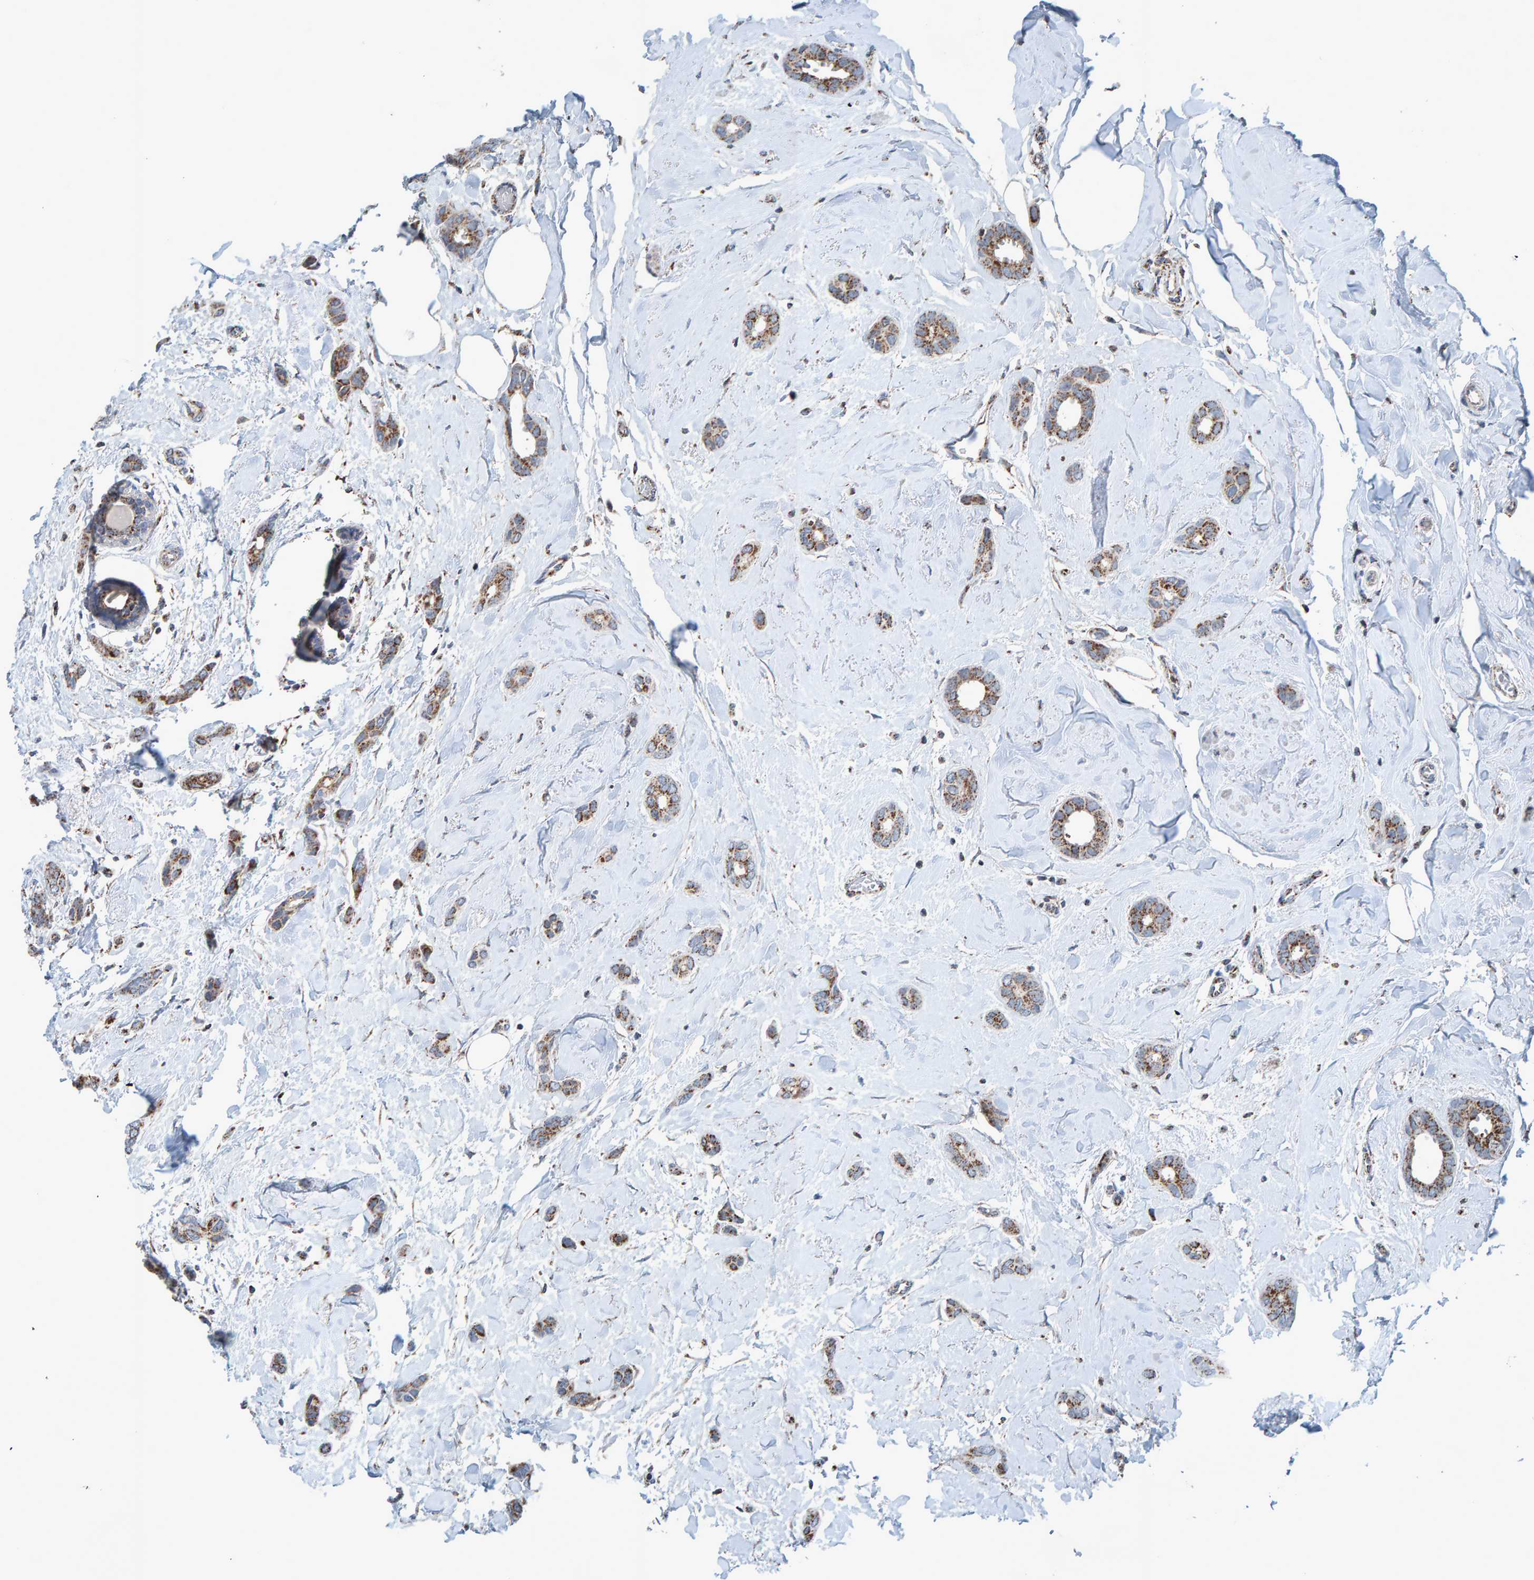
{"staining": {"intensity": "moderate", "quantity": ">75%", "location": "cytoplasmic/membranous"}, "tissue": "breast cancer", "cell_type": "Tumor cells", "image_type": "cancer", "snomed": [{"axis": "morphology", "description": "Duct carcinoma"}, {"axis": "topography", "description": "Breast"}], "caption": "DAB immunohistochemical staining of breast cancer (intraductal carcinoma) shows moderate cytoplasmic/membranous protein staining in approximately >75% of tumor cells.", "gene": "ZNF48", "patient": {"sex": "female", "age": 55}}